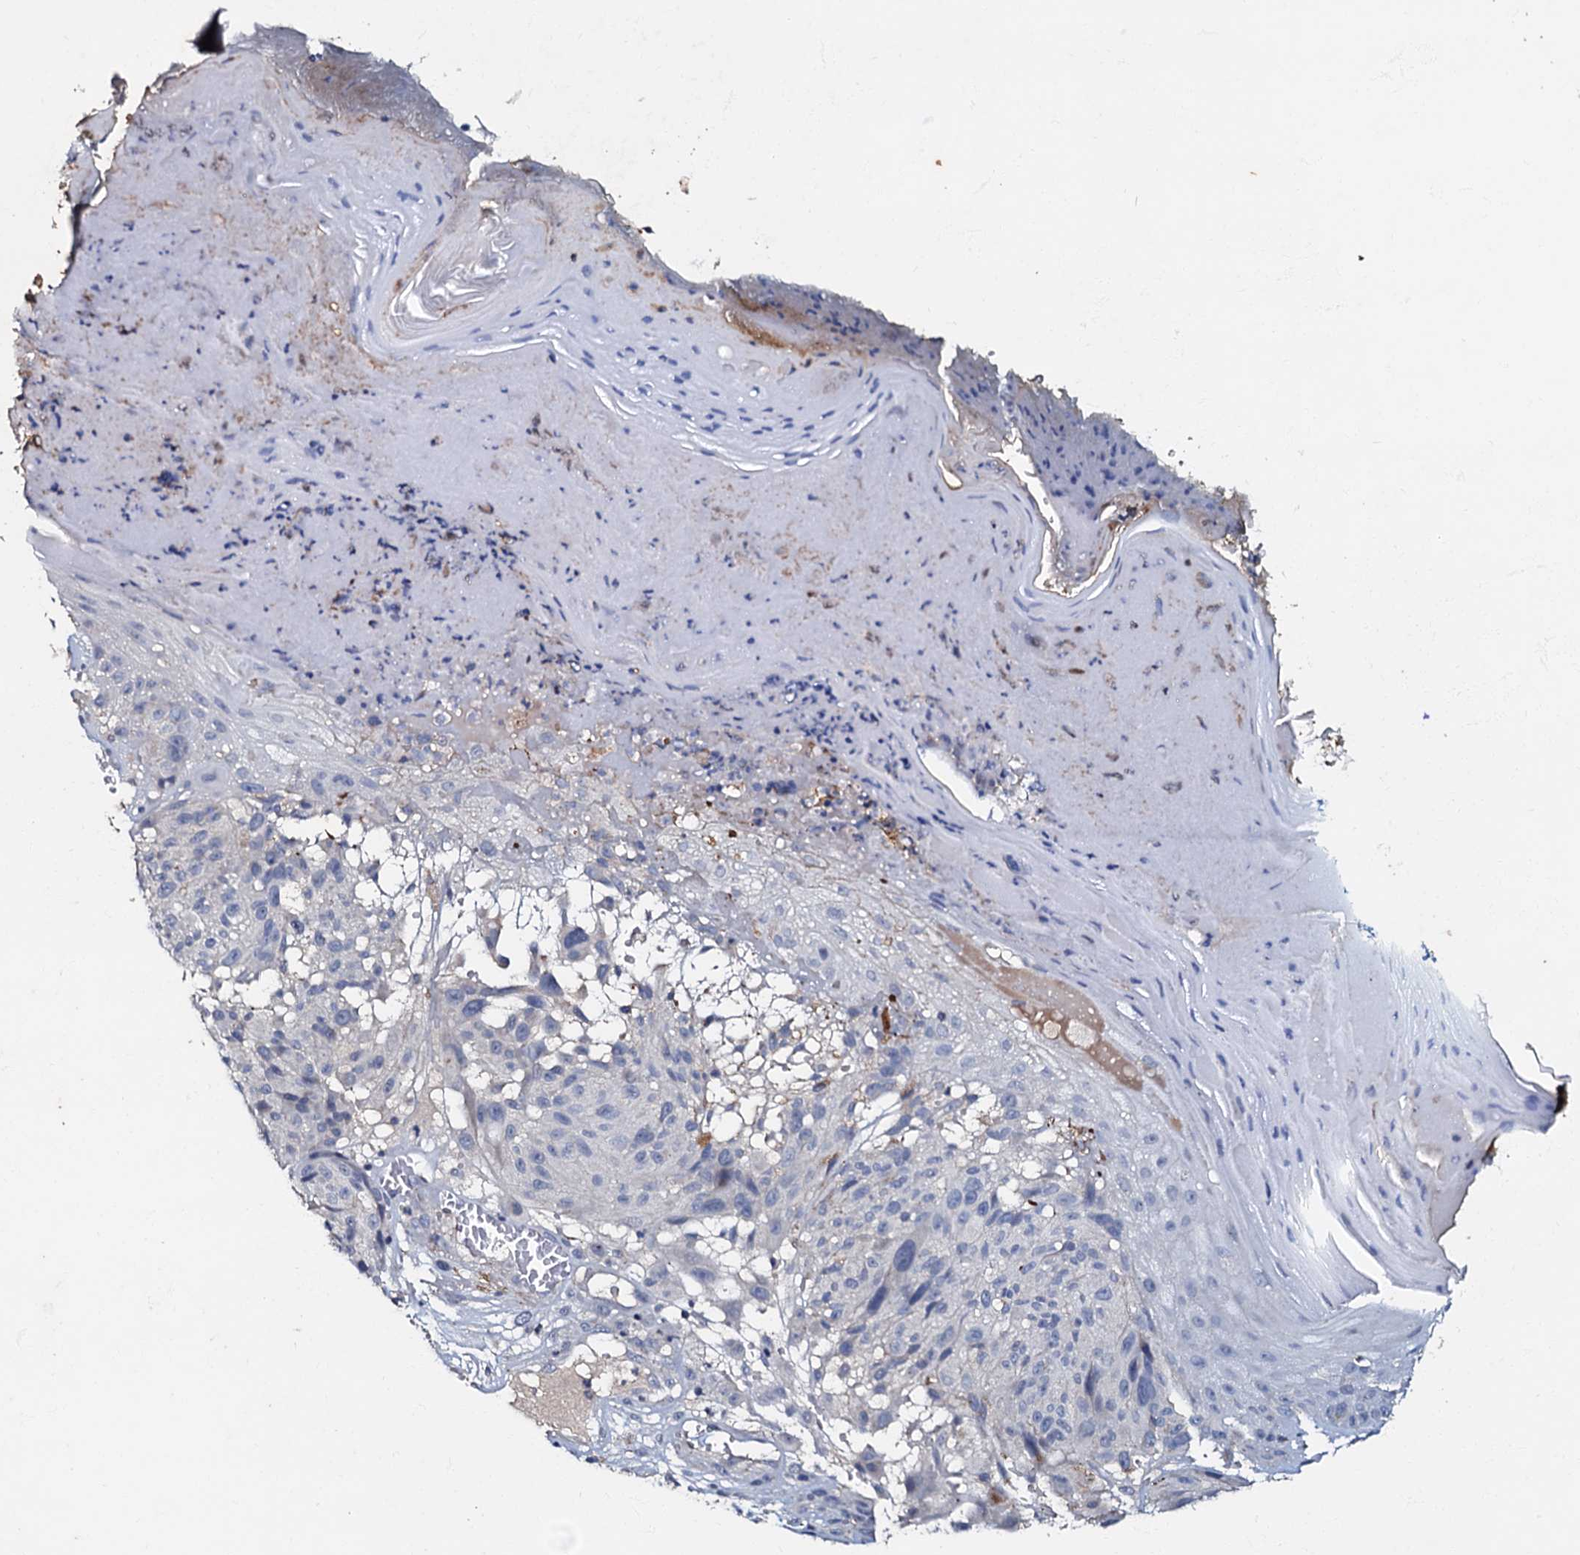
{"staining": {"intensity": "negative", "quantity": "none", "location": "none"}, "tissue": "melanoma", "cell_type": "Tumor cells", "image_type": "cancer", "snomed": [{"axis": "morphology", "description": "Malignant melanoma, NOS"}, {"axis": "topography", "description": "Skin"}], "caption": "A photomicrograph of malignant melanoma stained for a protein reveals no brown staining in tumor cells.", "gene": "MANSC4", "patient": {"sex": "male", "age": 83}}